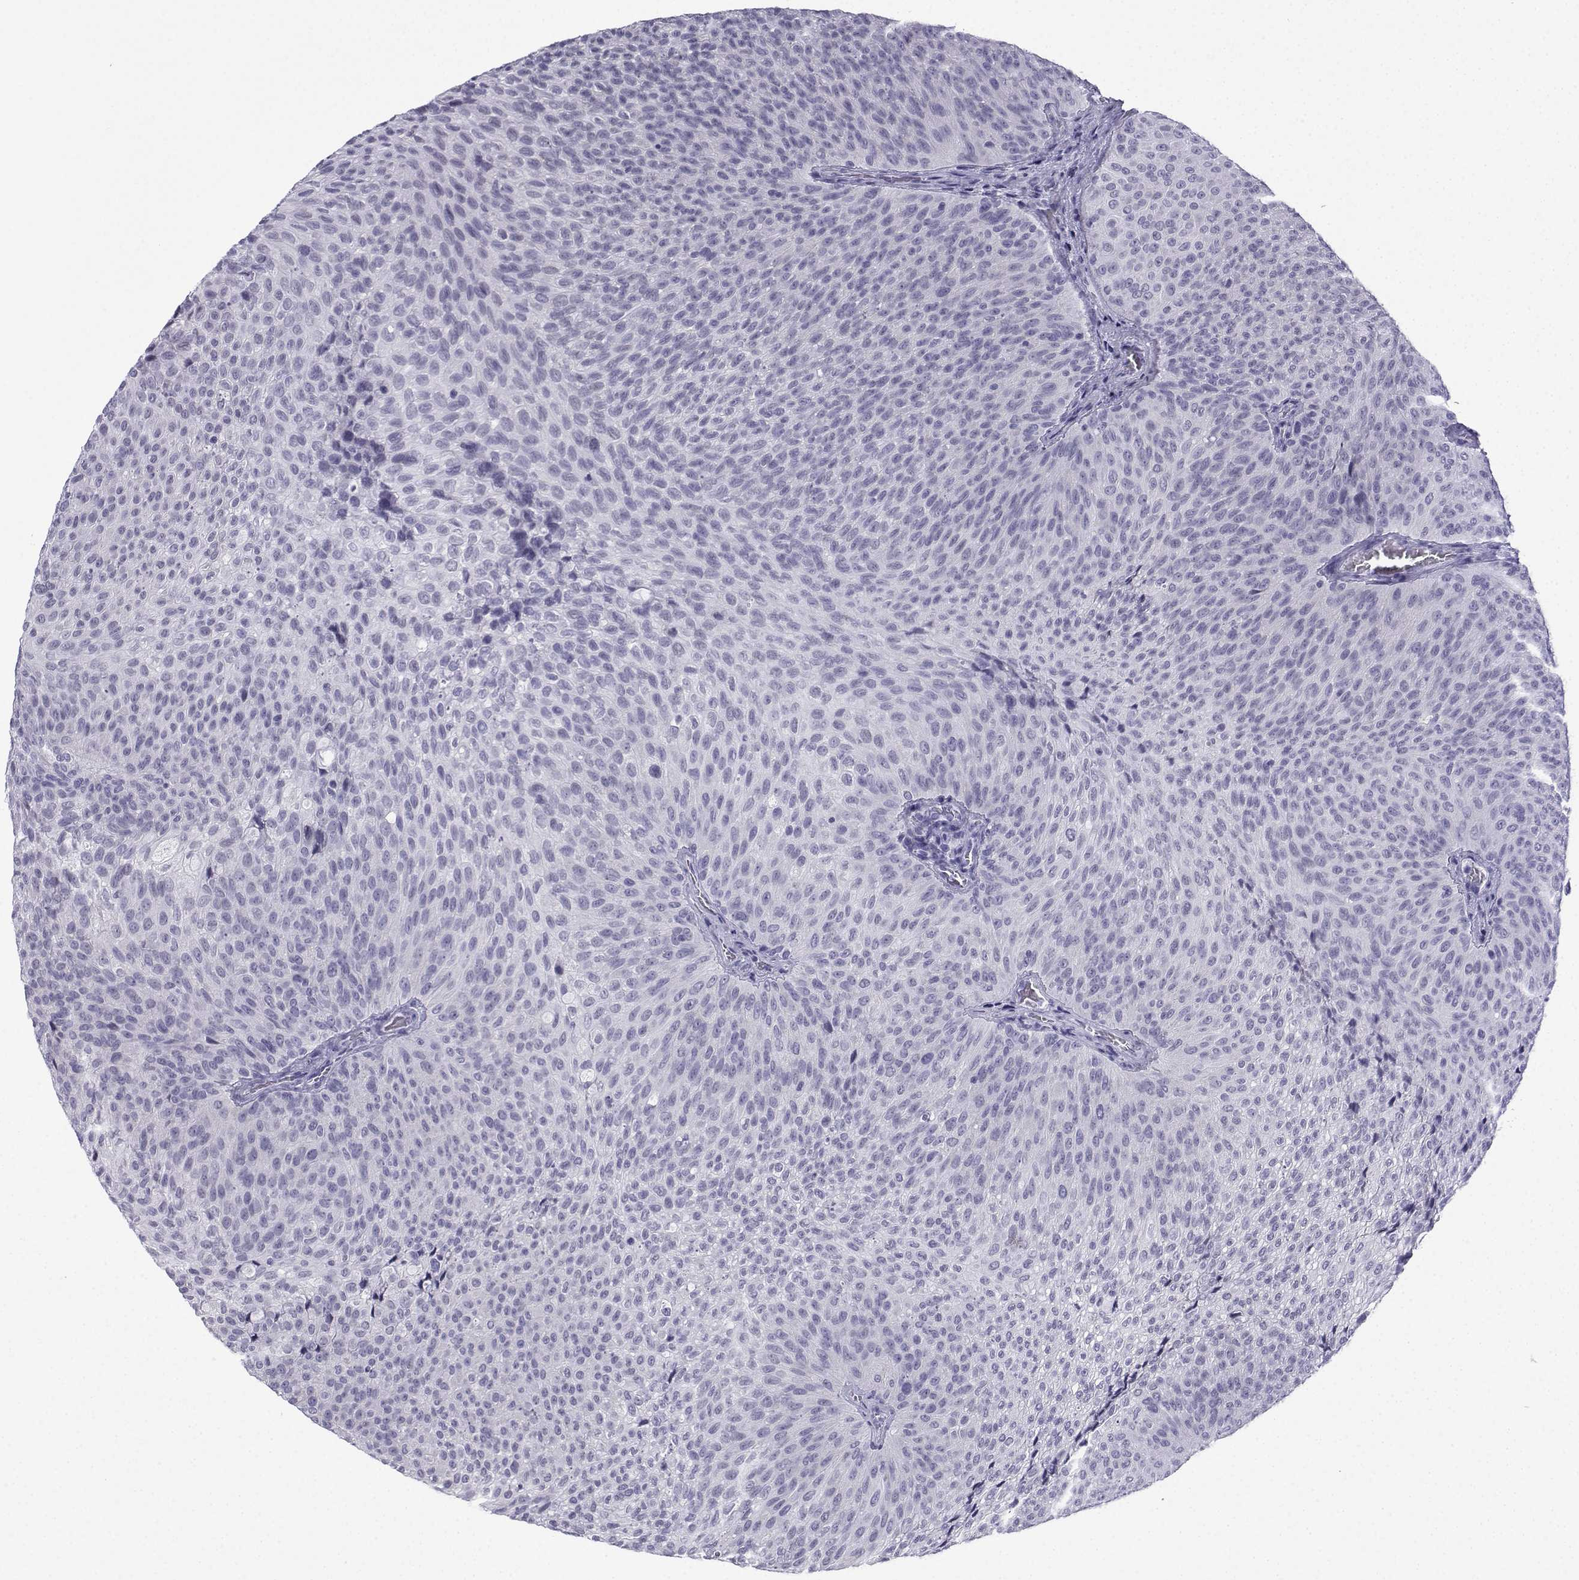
{"staining": {"intensity": "negative", "quantity": "none", "location": "none"}, "tissue": "urothelial cancer", "cell_type": "Tumor cells", "image_type": "cancer", "snomed": [{"axis": "morphology", "description": "Urothelial carcinoma, Low grade"}, {"axis": "topography", "description": "Urinary bladder"}], "caption": "DAB (3,3'-diaminobenzidine) immunohistochemical staining of urothelial carcinoma (low-grade) exhibits no significant positivity in tumor cells. (Stains: DAB IHC with hematoxylin counter stain, Microscopy: brightfield microscopy at high magnification).", "gene": "ACRBP", "patient": {"sex": "male", "age": 78}}